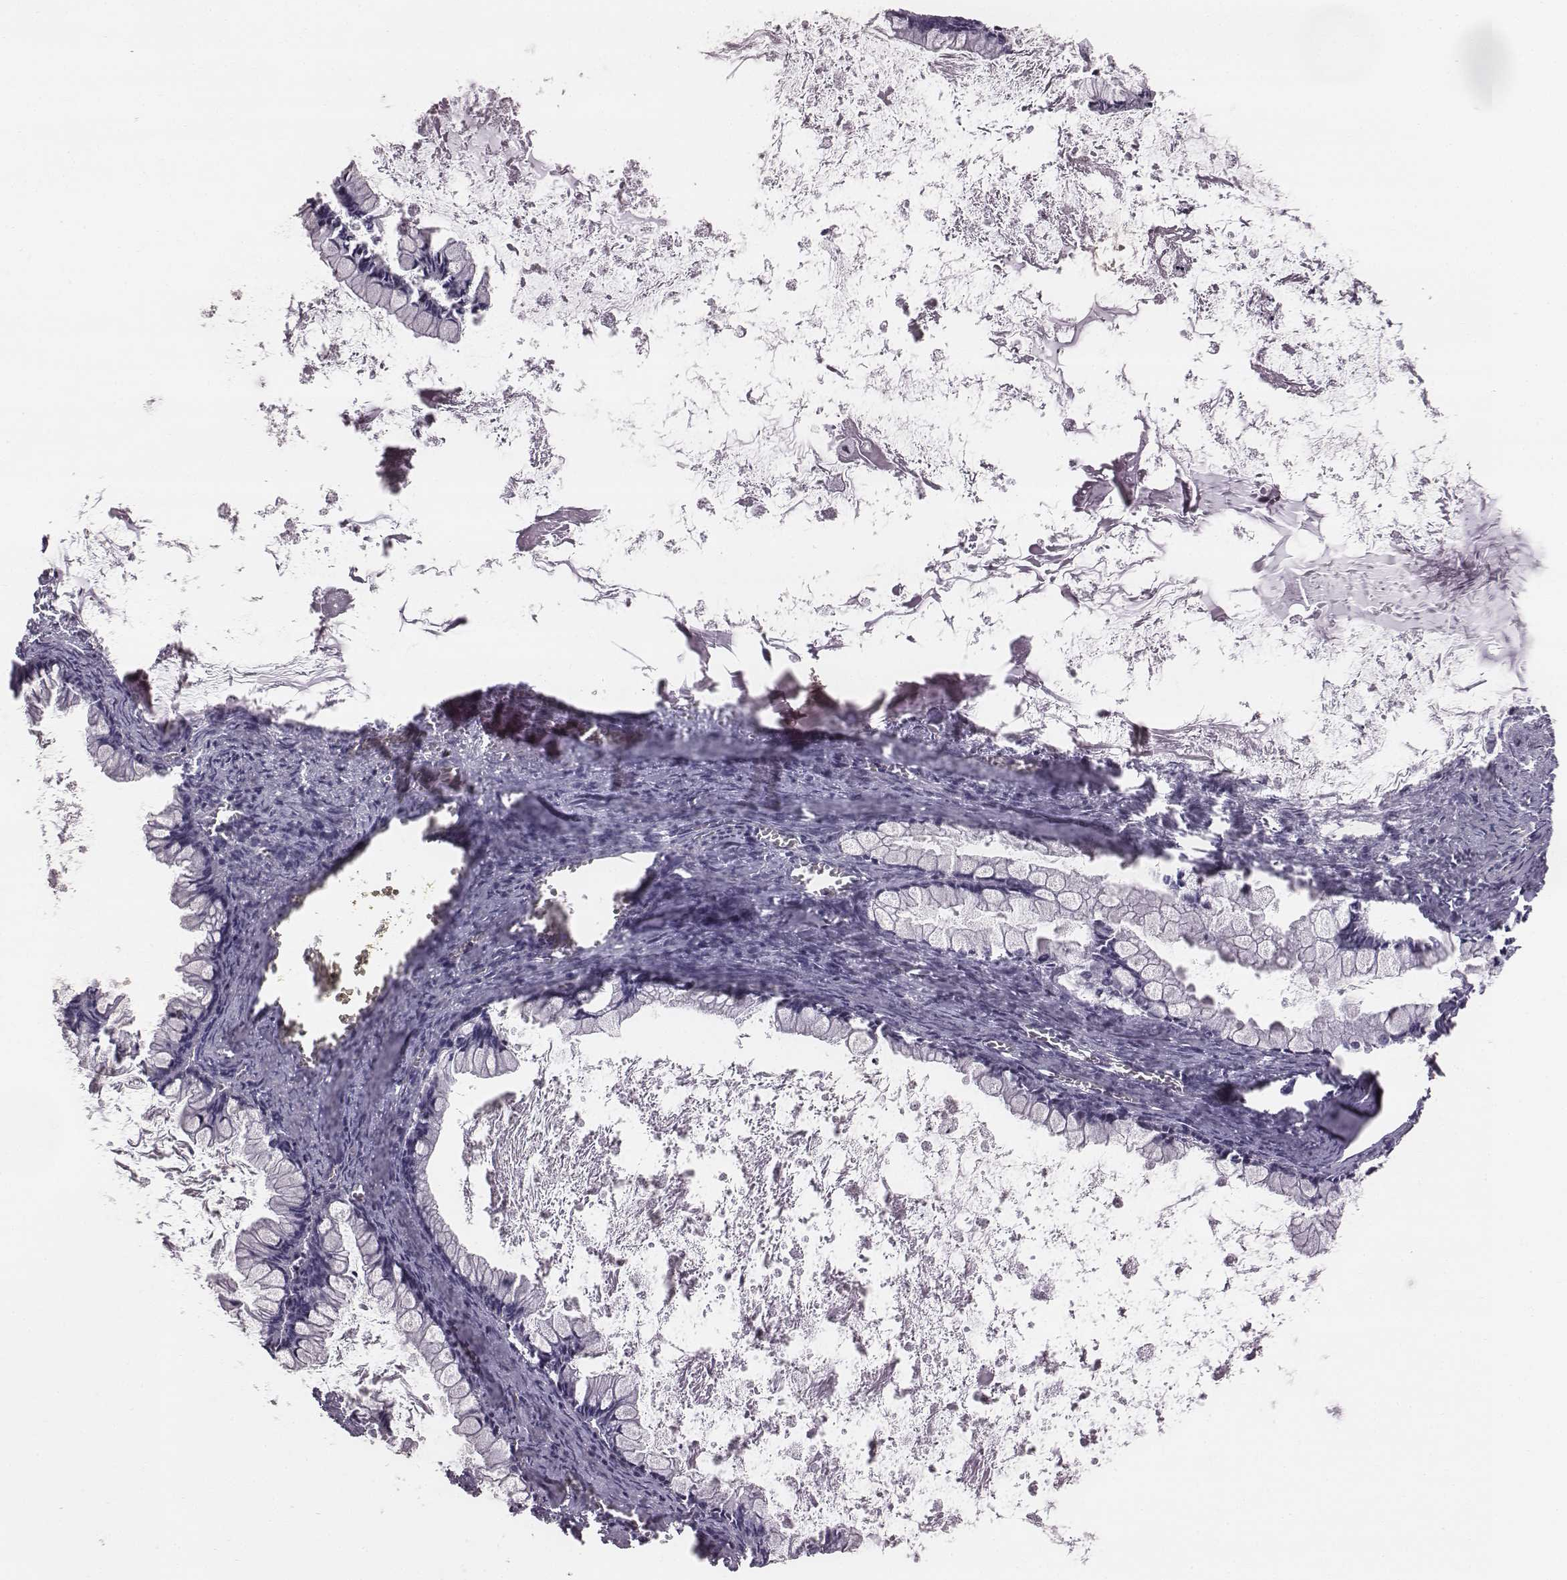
{"staining": {"intensity": "negative", "quantity": "none", "location": "none"}, "tissue": "ovarian cancer", "cell_type": "Tumor cells", "image_type": "cancer", "snomed": [{"axis": "morphology", "description": "Cystadenocarcinoma, mucinous, NOS"}, {"axis": "topography", "description": "Ovary"}], "caption": "This is a histopathology image of immunohistochemistry (IHC) staining of ovarian cancer, which shows no positivity in tumor cells. (Stains: DAB (3,3'-diaminobenzidine) immunohistochemistry (IHC) with hematoxylin counter stain, Microscopy: brightfield microscopy at high magnification).", "gene": "PDE8B", "patient": {"sex": "female", "age": 67}}